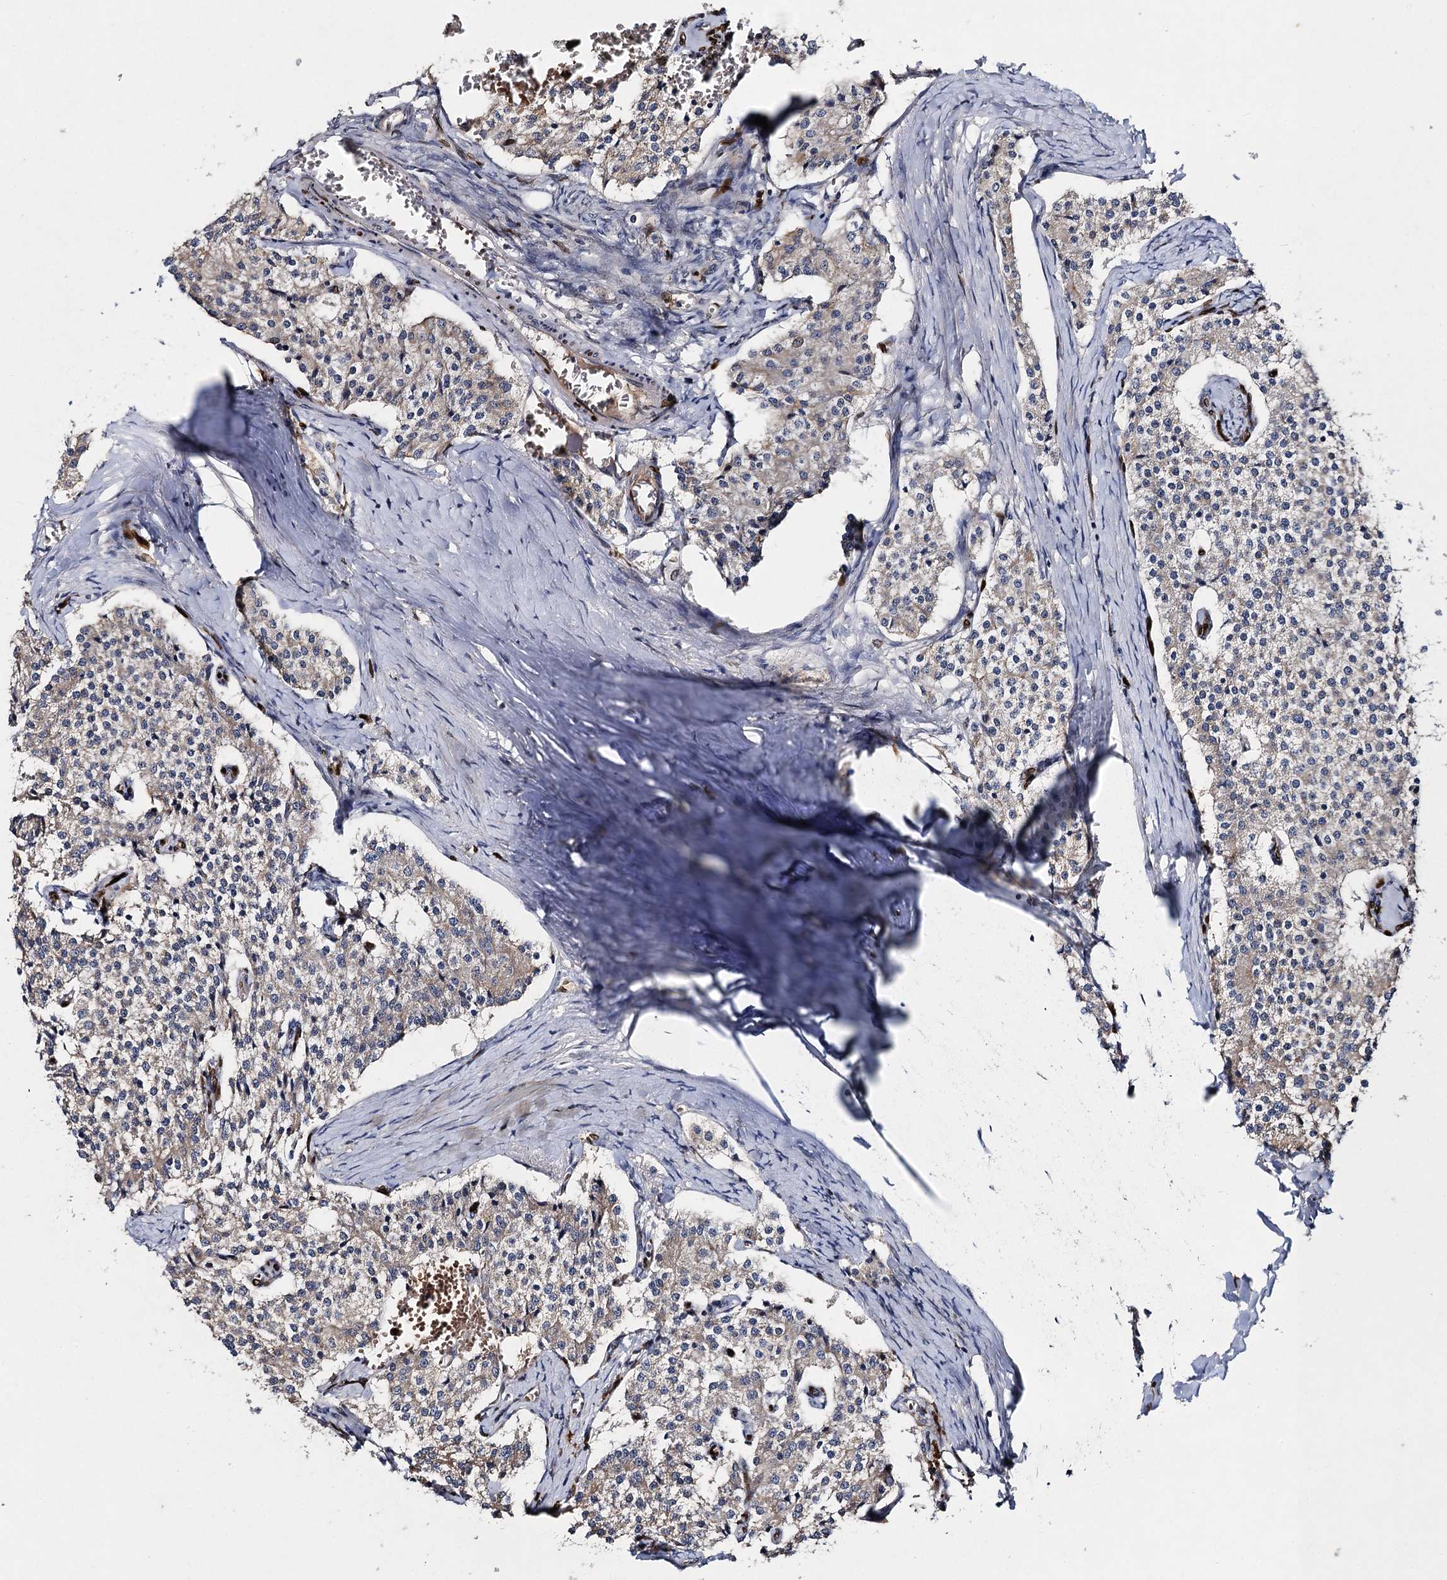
{"staining": {"intensity": "negative", "quantity": "none", "location": "none"}, "tissue": "carcinoid", "cell_type": "Tumor cells", "image_type": "cancer", "snomed": [{"axis": "morphology", "description": "Carcinoid, malignant, NOS"}, {"axis": "topography", "description": "Colon"}], "caption": "DAB immunohistochemical staining of human malignant carcinoid reveals no significant positivity in tumor cells. (DAB (3,3'-diaminobenzidine) immunohistochemistry (IHC), high magnification).", "gene": "SLC11A2", "patient": {"sex": "female", "age": 52}}